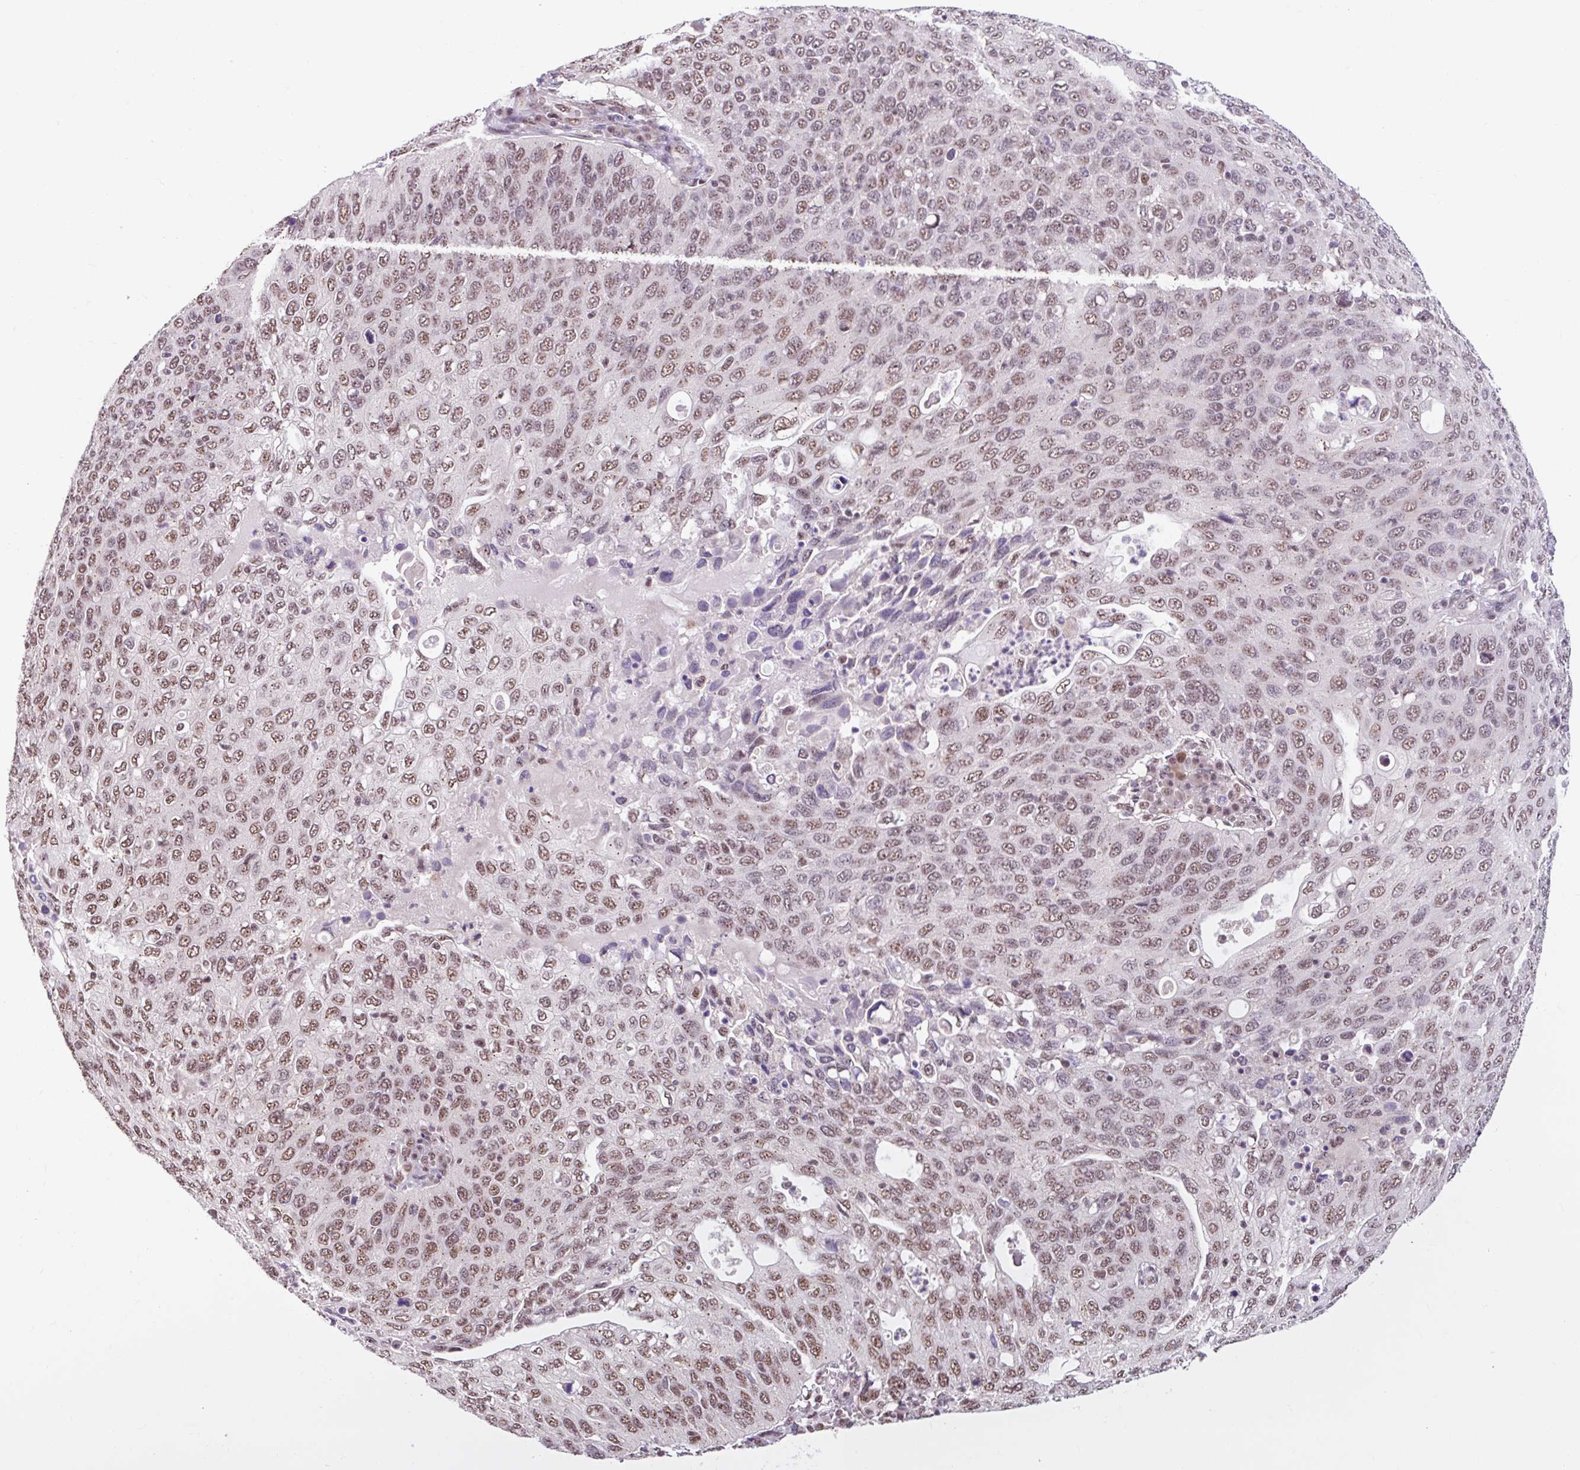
{"staining": {"intensity": "moderate", "quantity": ">75%", "location": "nuclear"}, "tissue": "cervical cancer", "cell_type": "Tumor cells", "image_type": "cancer", "snomed": [{"axis": "morphology", "description": "Squamous cell carcinoma, NOS"}, {"axis": "topography", "description": "Cervix"}], "caption": "The photomicrograph displays staining of cervical cancer (squamous cell carcinoma), revealing moderate nuclear protein positivity (brown color) within tumor cells.", "gene": "BICRA", "patient": {"sex": "female", "age": 36}}